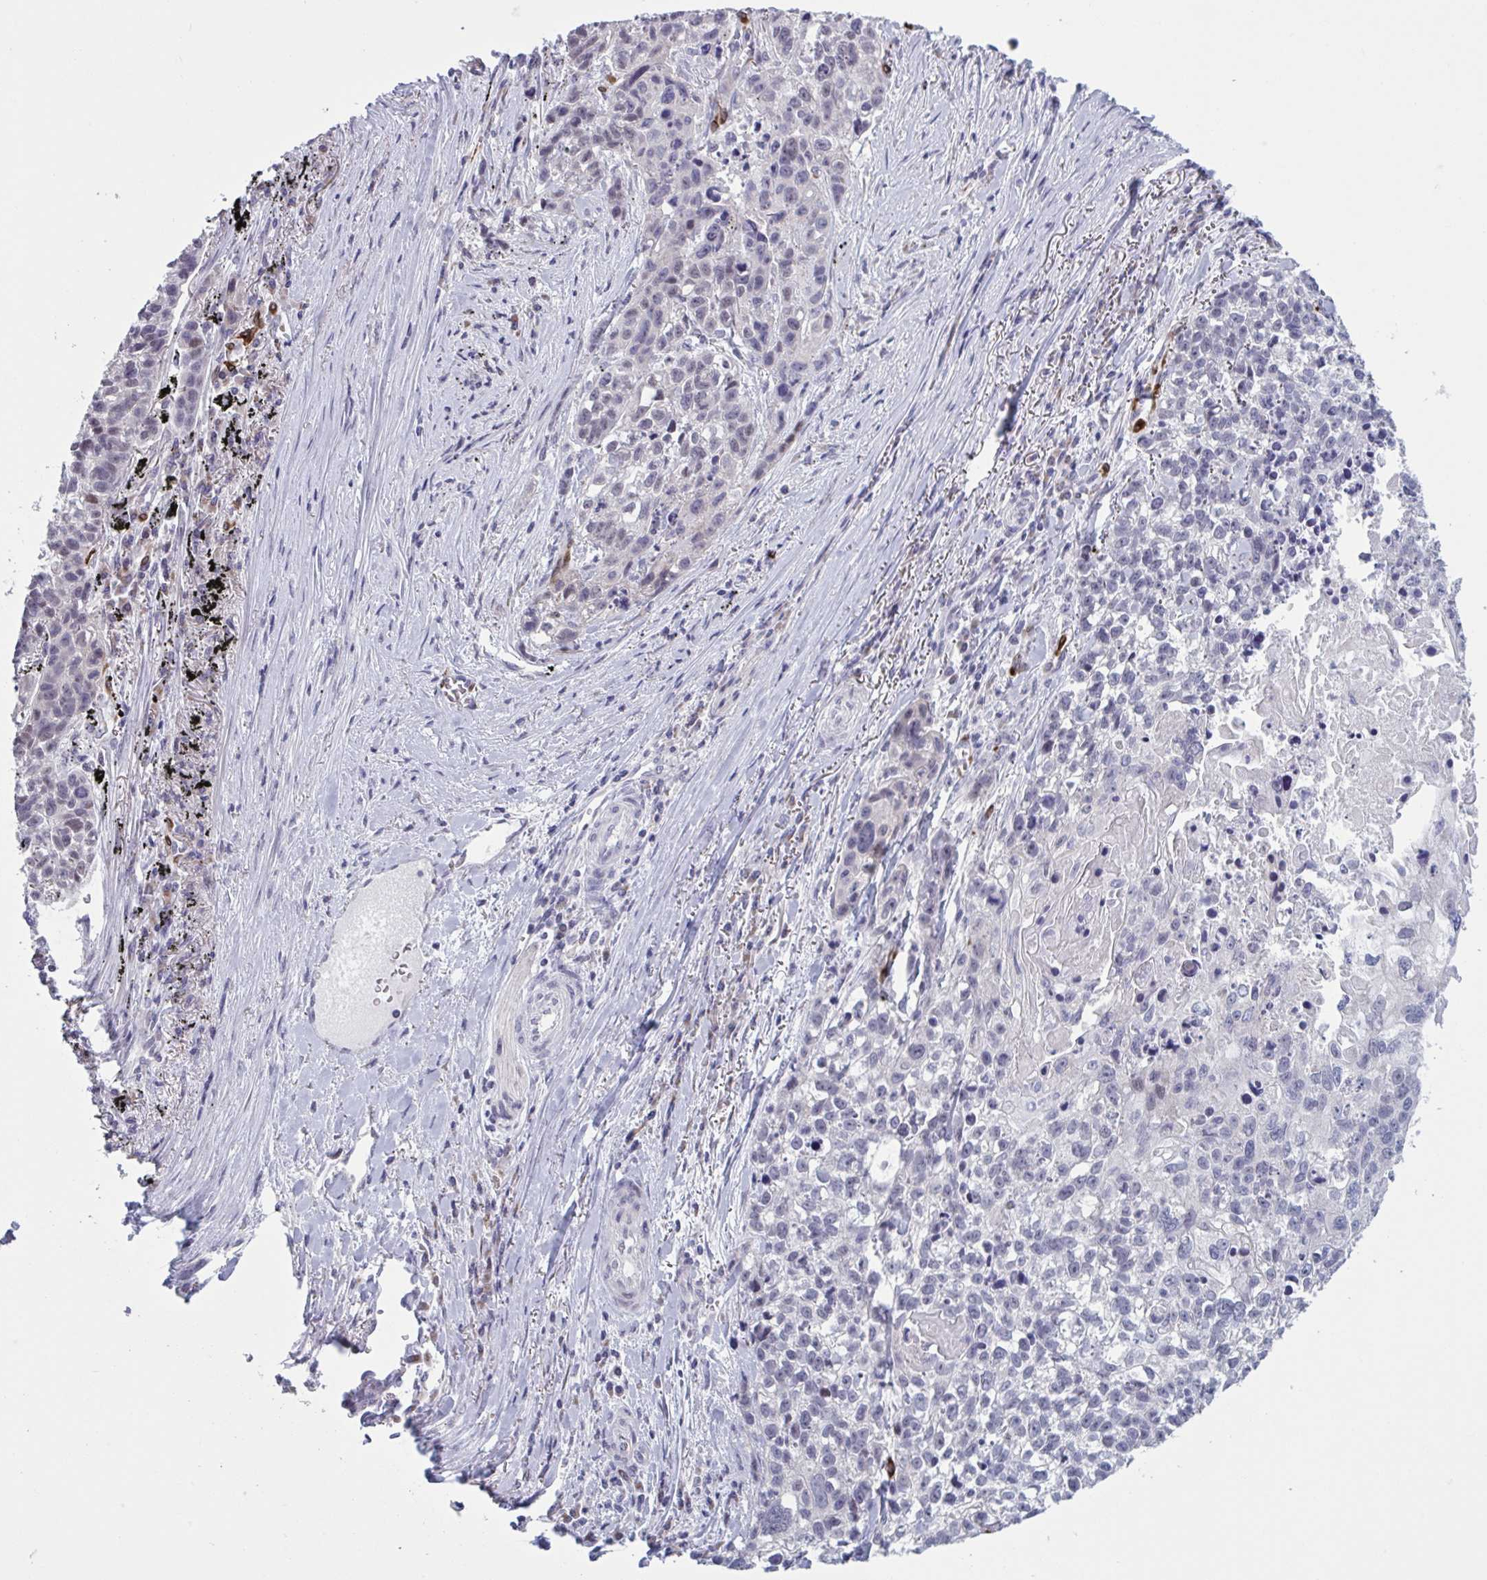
{"staining": {"intensity": "negative", "quantity": "none", "location": "none"}, "tissue": "lung cancer", "cell_type": "Tumor cells", "image_type": "cancer", "snomed": [{"axis": "morphology", "description": "Squamous cell carcinoma, NOS"}, {"axis": "topography", "description": "Lung"}], "caption": "The immunohistochemistry image has no significant positivity in tumor cells of squamous cell carcinoma (lung) tissue.", "gene": "HSD11B2", "patient": {"sex": "male", "age": 74}}